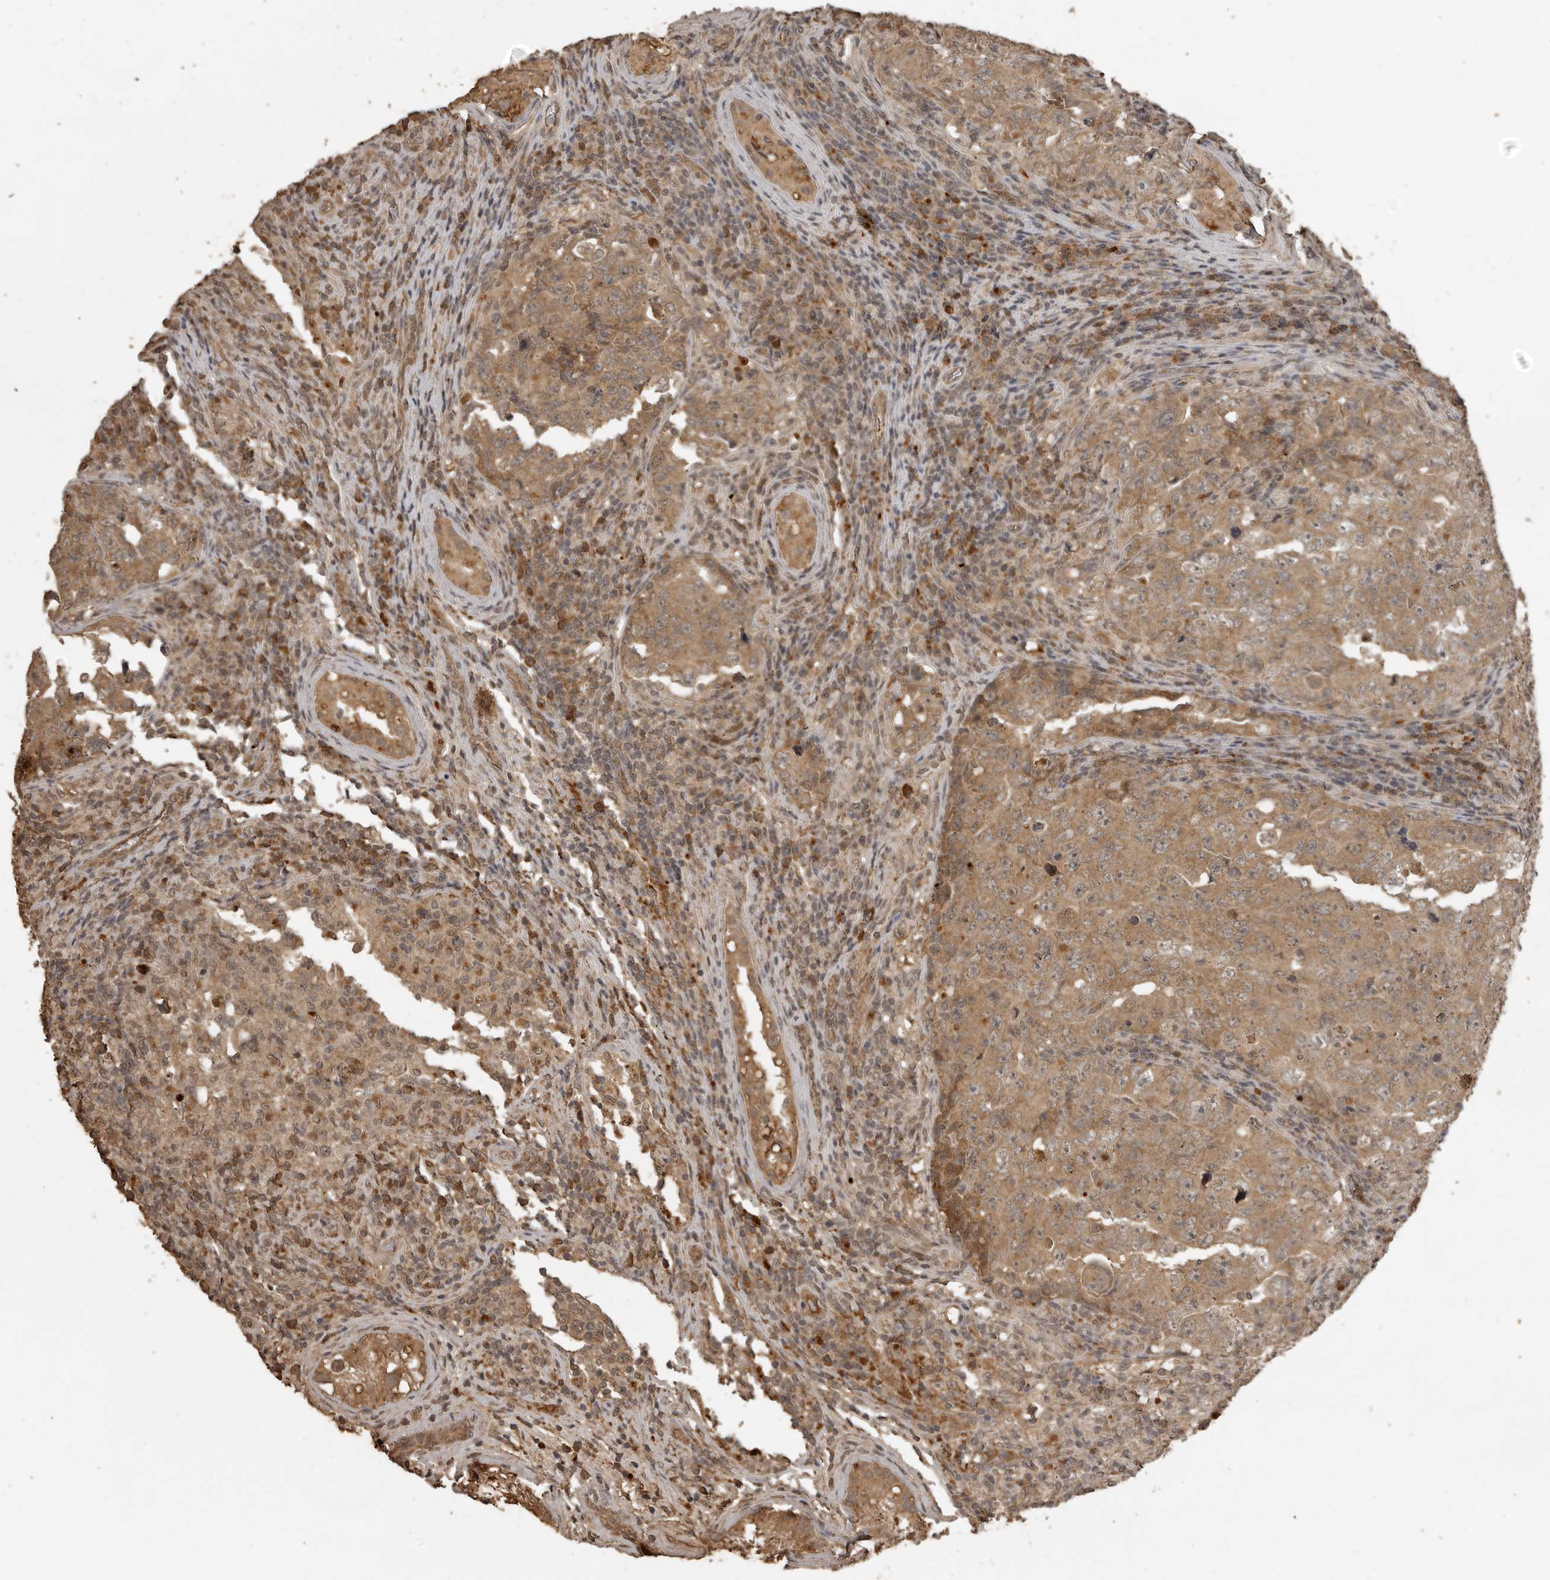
{"staining": {"intensity": "moderate", "quantity": ">75%", "location": "cytoplasmic/membranous"}, "tissue": "testis cancer", "cell_type": "Tumor cells", "image_type": "cancer", "snomed": [{"axis": "morphology", "description": "Carcinoma, Embryonal, NOS"}, {"axis": "topography", "description": "Testis"}], "caption": "The immunohistochemical stain labels moderate cytoplasmic/membranous positivity in tumor cells of testis cancer (embryonal carcinoma) tissue.", "gene": "CTF1", "patient": {"sex": "male", "age": 26}}